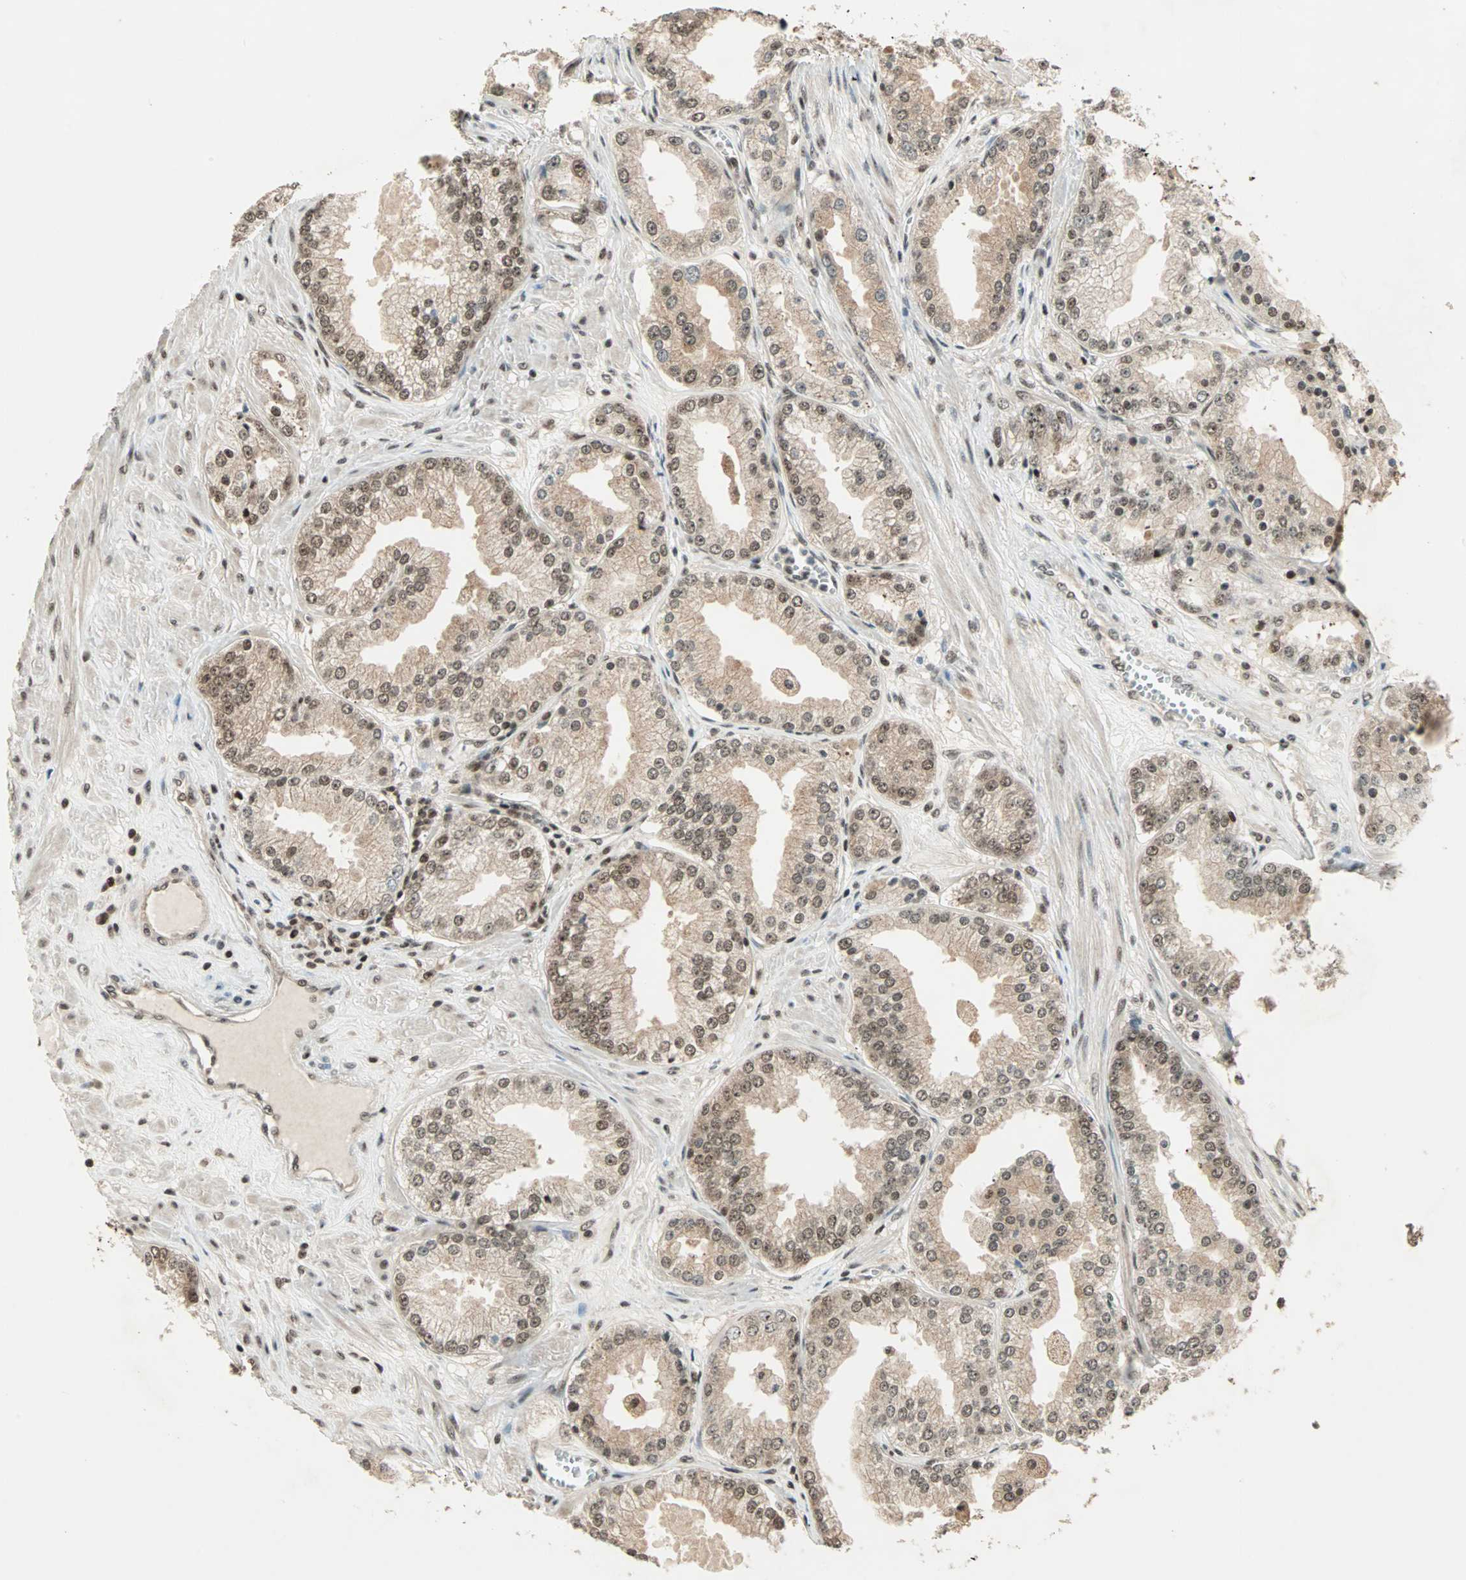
{"staining": {"intensity": "moderate", "quantity": ">75%", "location": "cytoplasmic/membranous,nuclear"}, "tissue": "prostate cancer", "cell_type": "Tumor cells", "image_type": "cancer", "snomed": [{"axis": "morphology", "description": "Adenocarcinoma, High grade"}, {"axis": "topography", "description": "Prostate"}], "caption": "High-grade adenocarcinoma (prostate) stained for a protein (brown) reveals moderate cytoplasmic/membranous and nuclear positive expression in about >75% of tumor cells.", "gene": "ZNF44", "patient": {"sex": "male", "age": 61}}